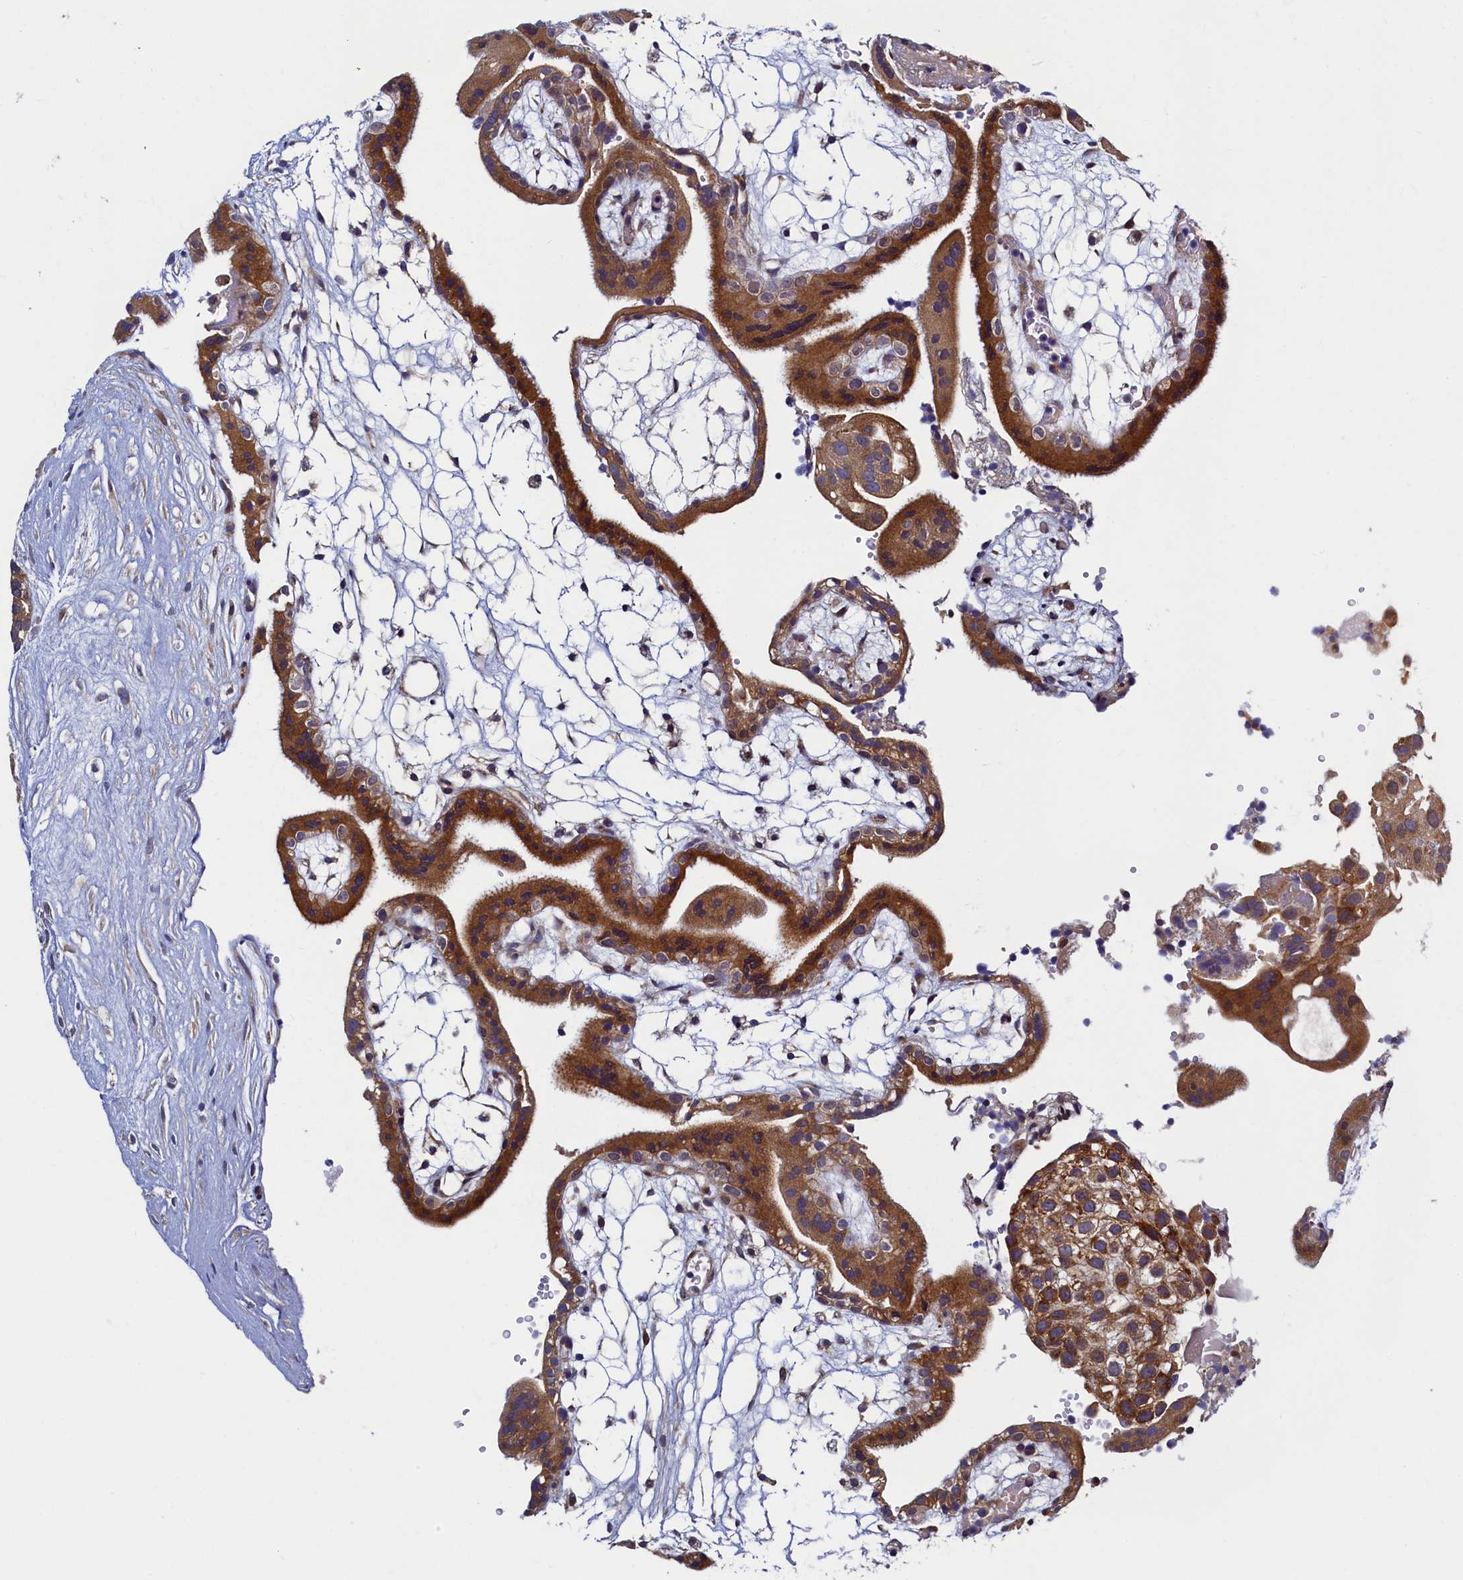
{"staining": {"intensity": "moderate", "quantity": ">75%", "location": "cytoplasmic/membranous"}, "tissue": "placenta", "cell_type": "Trophoblastic cells", "image_type": "normal", "snomed": [{"axis": "morphology", "description": "Normal tissue, NOS"}, {"axis": "topography", "description": "Placenta"}], "caption": "Trophoblastic cells reveal medium levels of moderate cytoplasmic/membranous positivity in approximately >75% of cells in unremarkable human placenta. The staining is performed using DAB brown chromogen to label protein expression. The nuclei are counter-stained blue using hematoxylin.", "gene": "SLC16A14", "patient": {"sex": "female", "age": 18}}